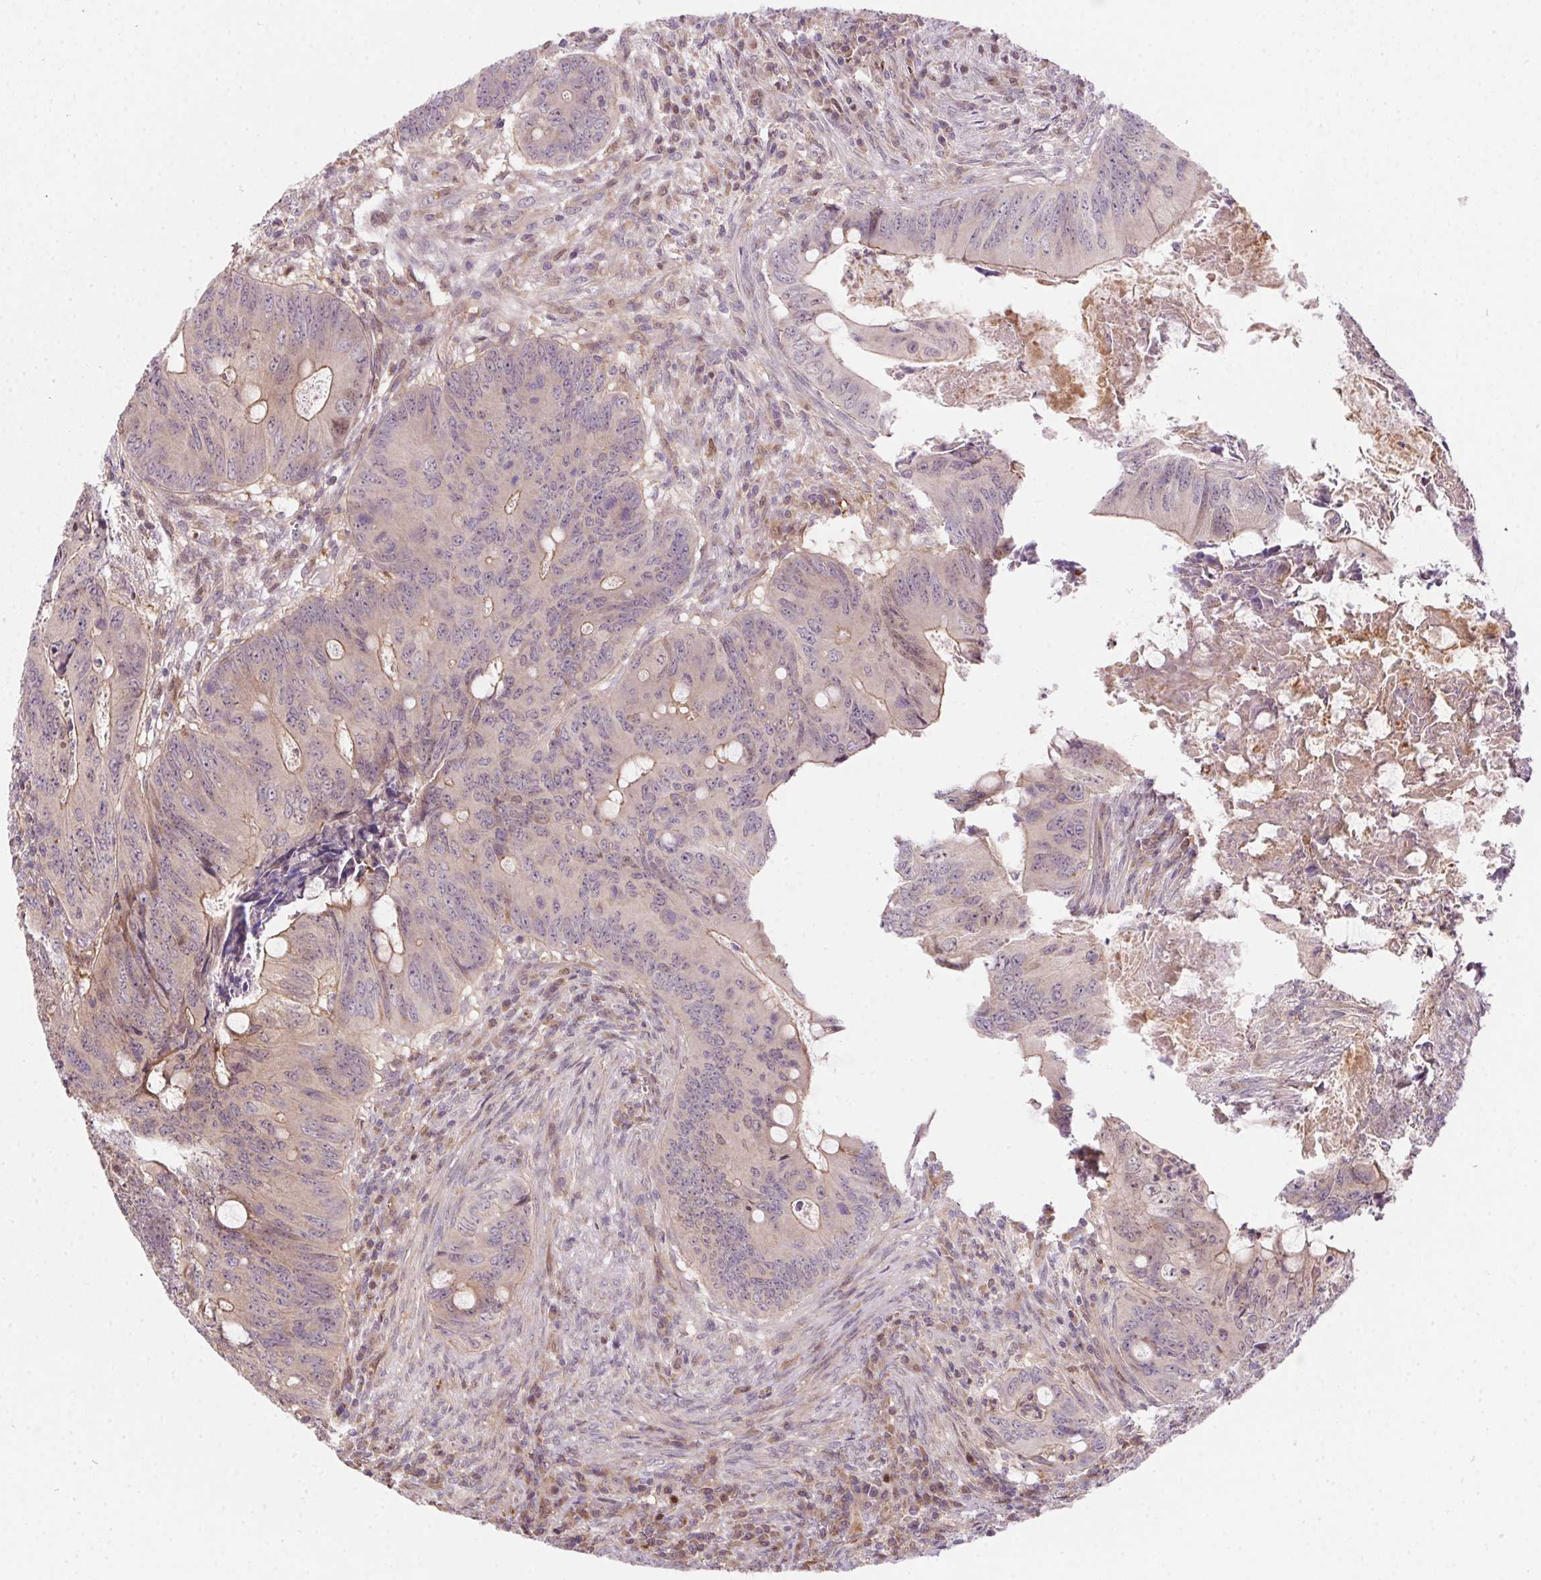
{"staining": {"intensity": "weak", "quantity": "<25%", "location": "cytoplasmic/membranous"}, "tissue": "colorectal cancer", "cell_type": "Tumor cells", "image_type": "cancer", "snomed": [{"axis": "morphology", "description": "Adenocarcinoma, NOS"}, {"axis": "topography", "description": "Colon"}], "caption": "A histopathology image of adenocarcinoma (colorectal) stained for a protein shows no brown staining in tumor cells. (DAB immunohistochemistry, high magnification).", "gene": "NUDT16", "patient": {"sex": "female", "age": 74}}